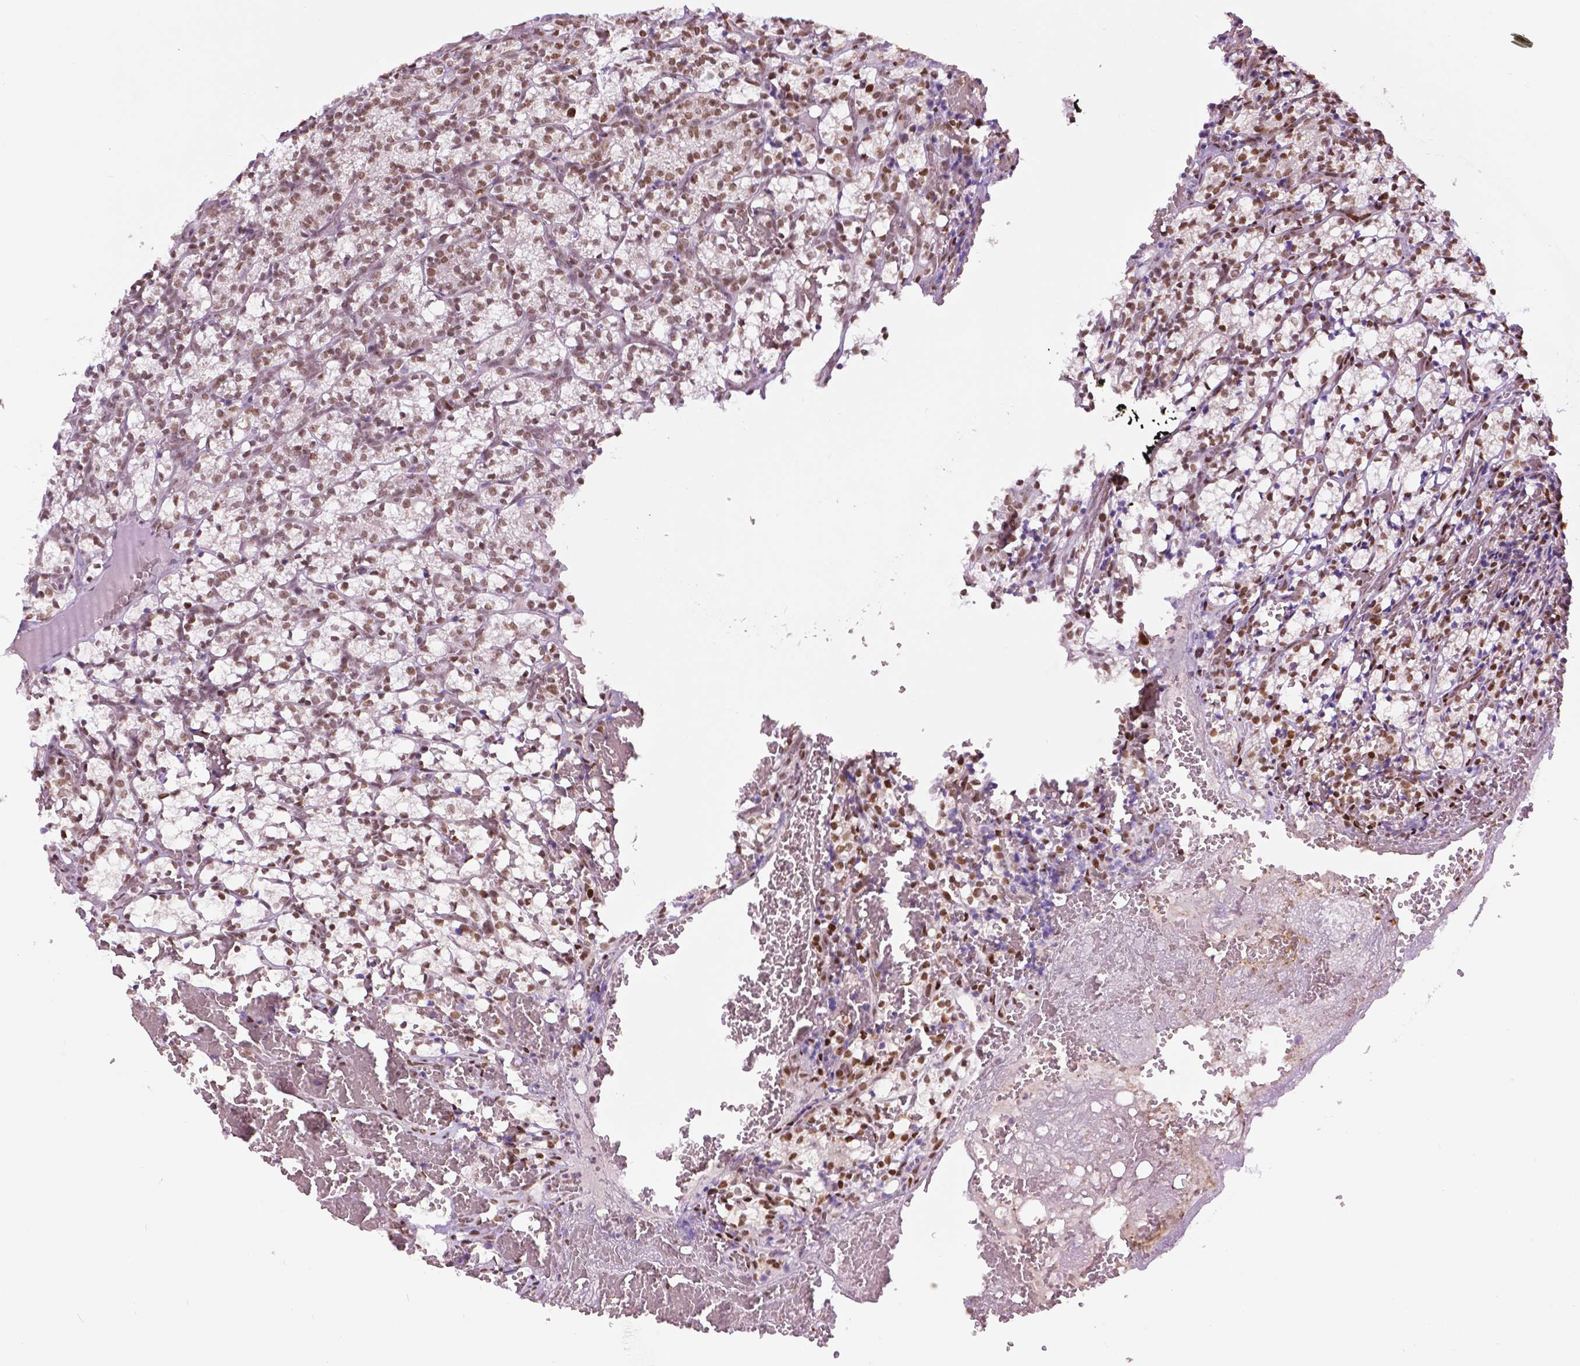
{"staining": {"intensity": "moderate", "quantity": ">75%", "location": "nuclear"}, "tissue": "renal cancer", "cell_type": "Tumor cells", "image_type": "cancer", "snomed": [{"axis": "morphology", "description": "Adenocarcinoma, NOS"}, {"axis": "topography", "description": "Kidney"}], "caption": "A high-resolution photomicrograph shows immunohistochemistry (IHC) staining of renal cancer, which shows moderate nuclear positivity in about >75% of tumor cells.", "gene": "ZNF41", "patient": {"sex": "female", "age": 69}}